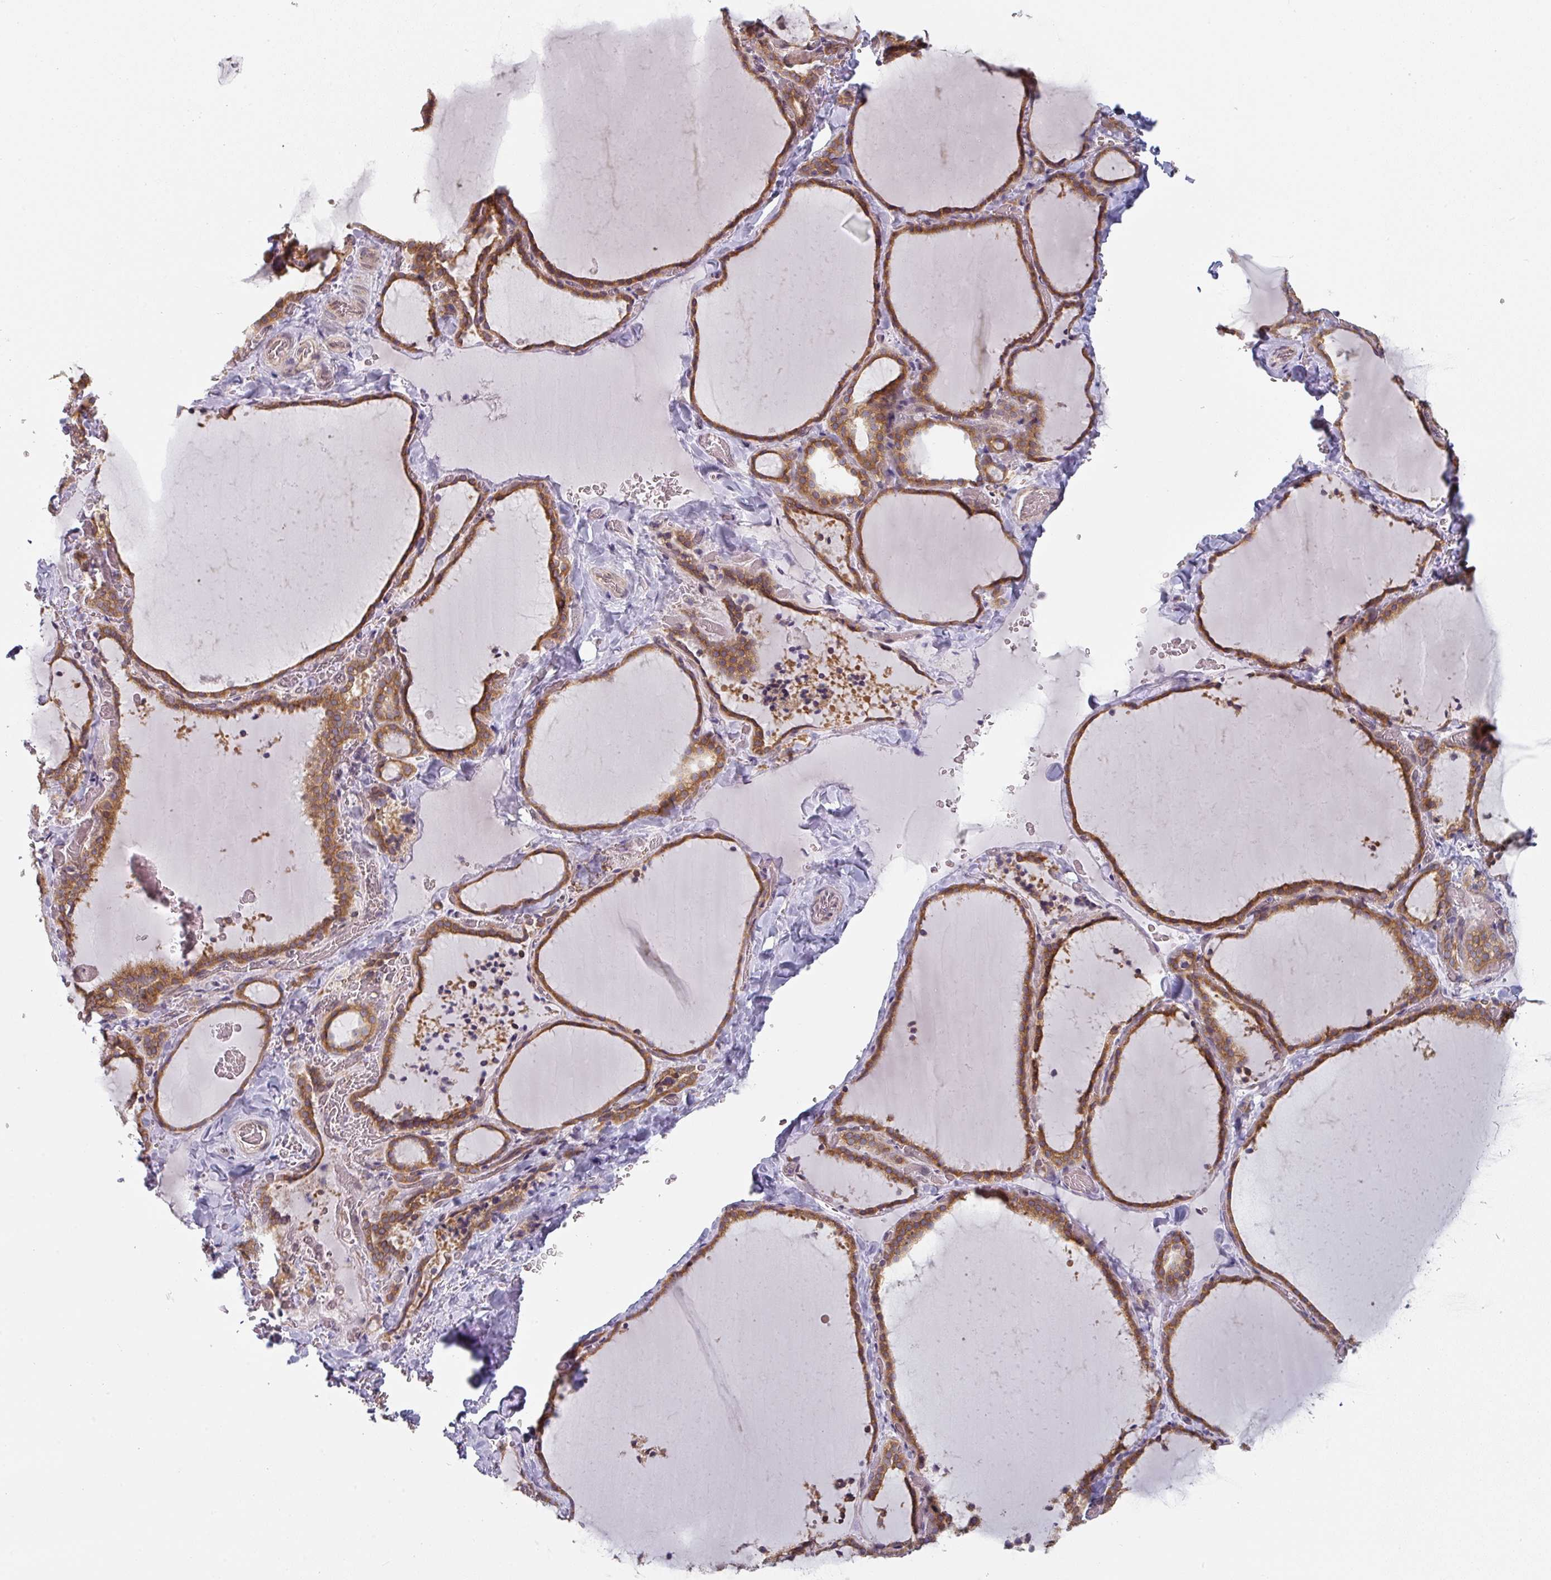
{"staining": {"intensity": "strong", "quantity": ">75%", "location": "cytoplasmic/membranous"}, "tissue": "thyroid gland", "cell_type": "Glandular cells", "image_type": "normal", "snomed": [{"axis": "morphology", "description": "Normal tissue, NOS"}, {"axis": "topography", "description": "Thyroid gland"}], "caption": "This micrograph demonstrates immunohistochemistry (IHC) staining of benign human thyroid gland, with high strong cytoplasmic/membranous positivity in approximately >75% of glandular cells.", "gene": "TAPT1", "patient": {"sex": "female", "age": 22}}